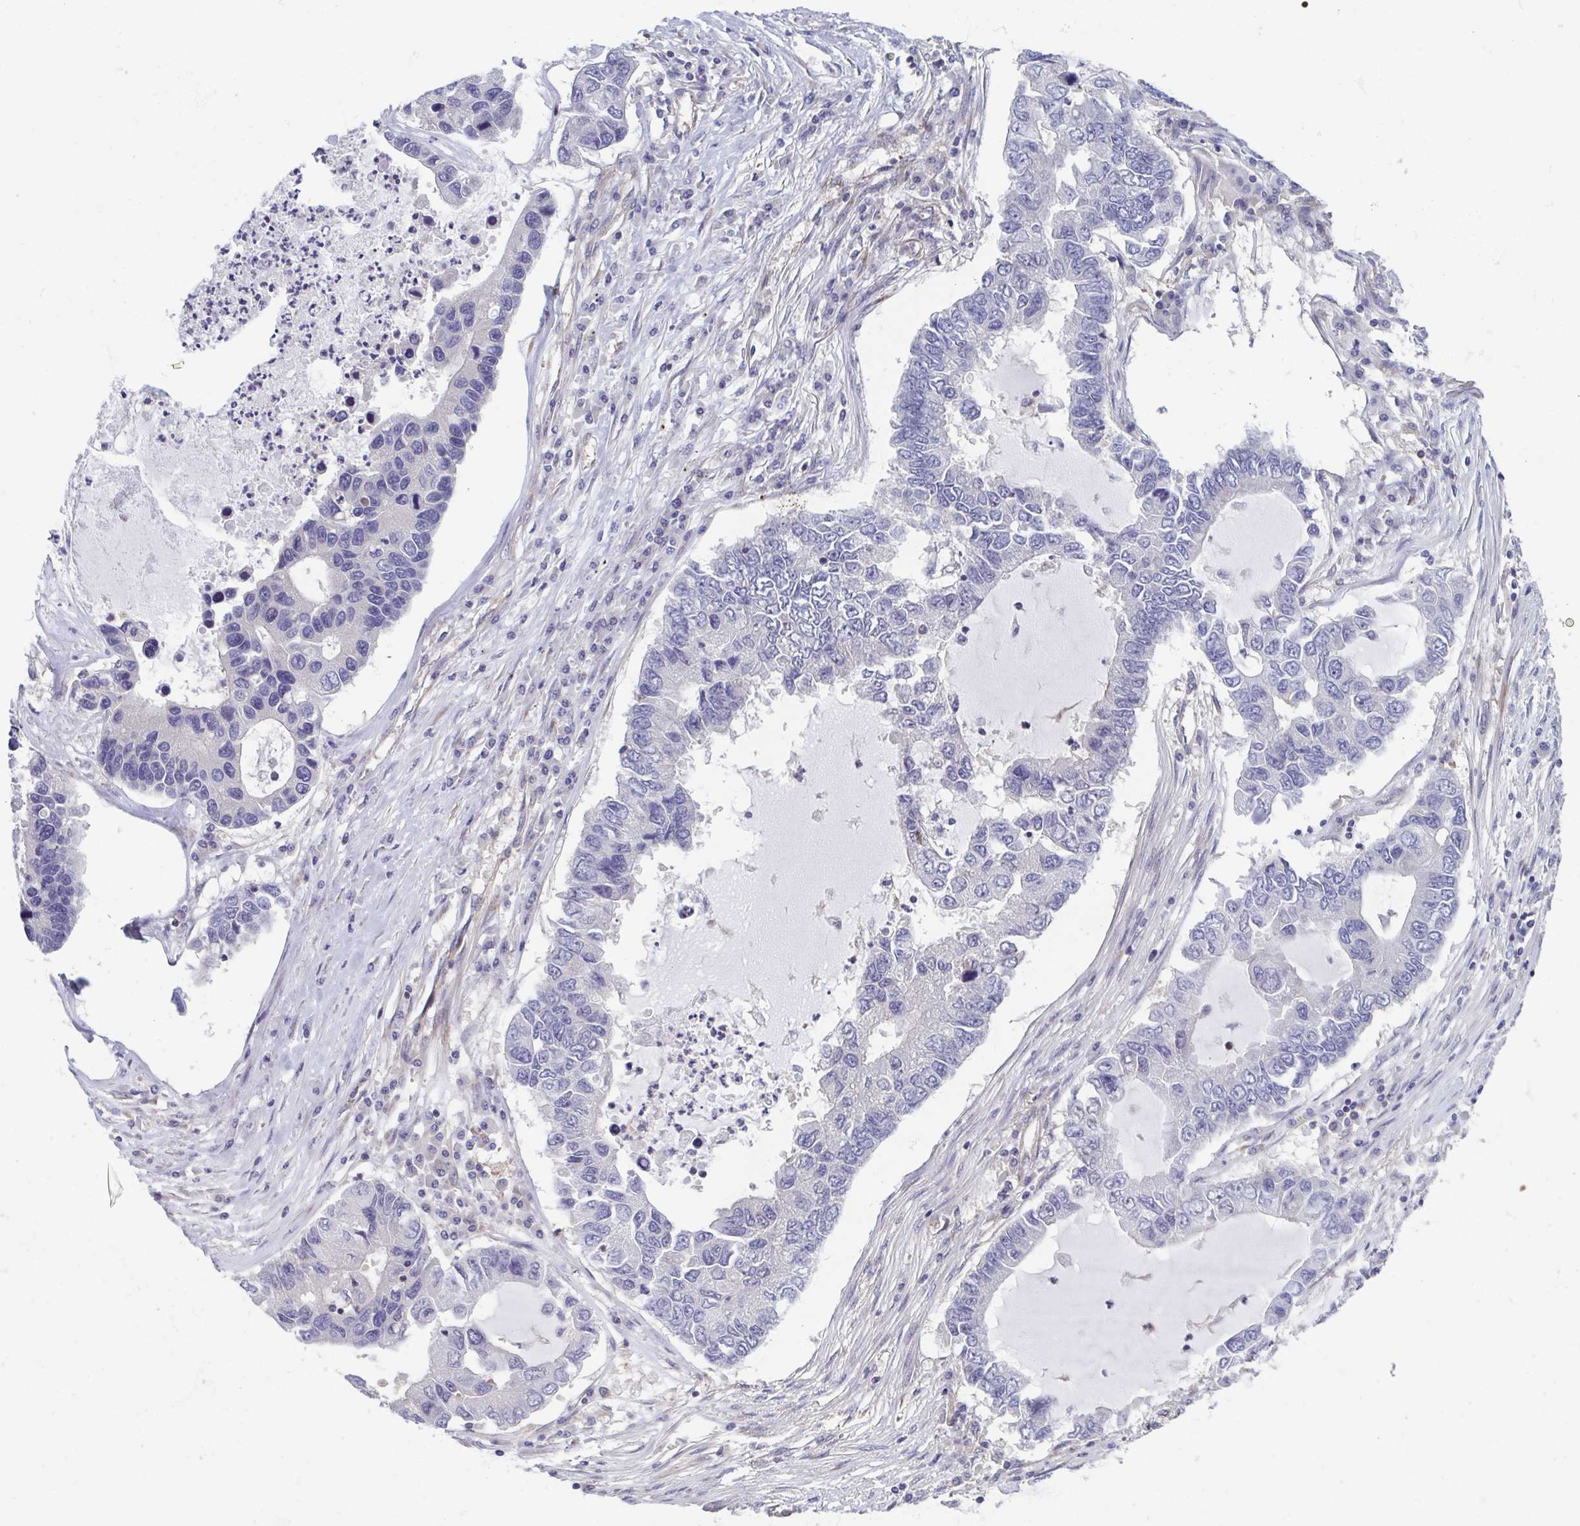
{"staining": {"intensity": "negative", "quantity": "none", "location": "none"}, "tissue": "lung cancer", "cell_type": "Tumor cells", "image_type": "cancer", "snomed": [{"axis": "morphology", "description": "Adenocarcinoma, NOS"}, {"axis": "topography", "description": "Bronchus"}, {"axis": "topography", "description": "Lung"}], "caption": "This histopathology image is of lung cancer stained with immunohistochemistry (IHC) to label a protein in brown with the nuclei are counter-stained blue. There is no staining in tumor cells.", "gene": "LRRC38", "patient": {"sex": "female", "age": 51}}